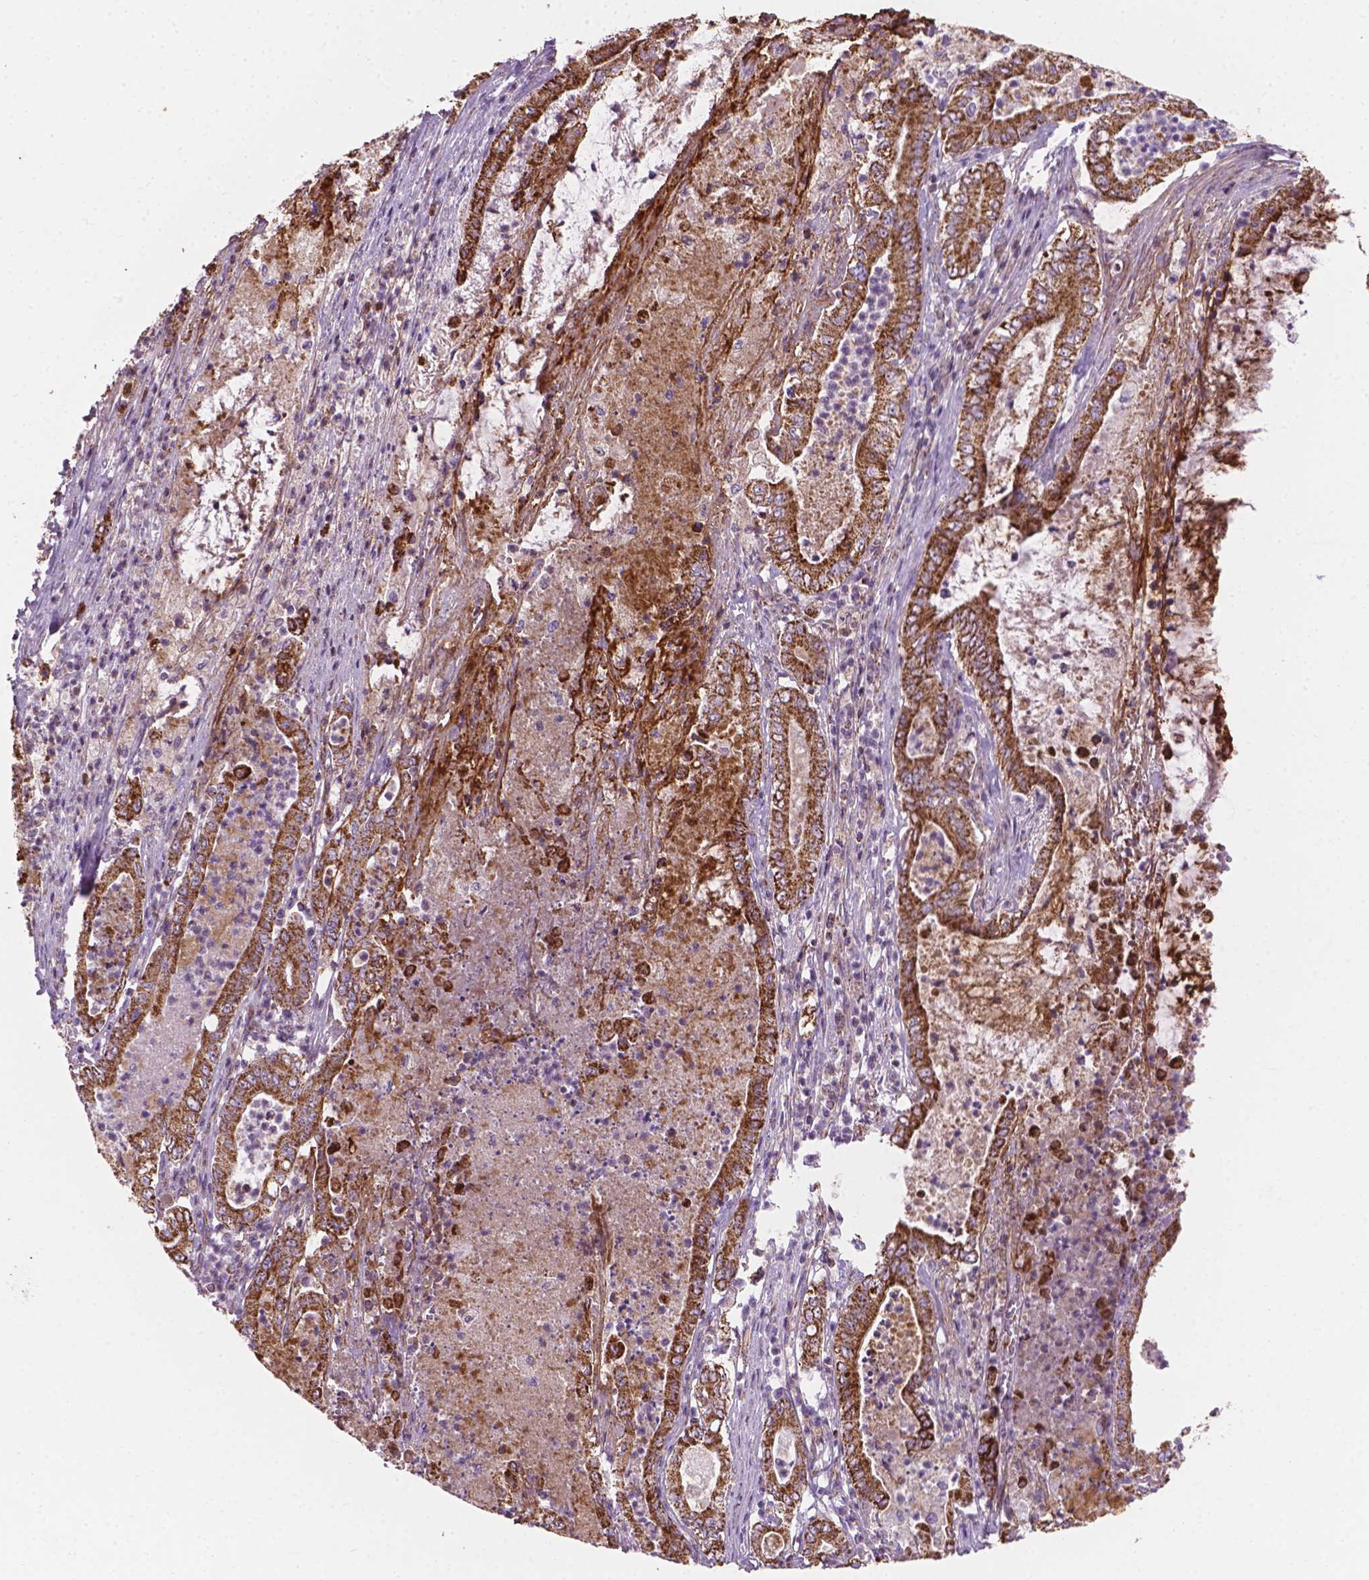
{"staining": {"intensity": "strong", "quantity": ">75%", "location": "cytoplasmic/membranous"}, "tissue": "pancreatic cancer", "cell_type": "Tumor cells", "image_type": "cancer", "snomed": [{"axis": "morphology", "description": "Adenocarcinoma, NOS"}, {"axis": "topography", "description": "Pancreas"}], "caption": "IHC photomicrograph of human pancreatic cancer stained for a protein (brown), which demonstrates high levels of strong cytoplasmic/membranous positivity in approximately >75% of tumor cells.", "gene": "PIBF1", "patient": {"sex": "male", "age": 71}}